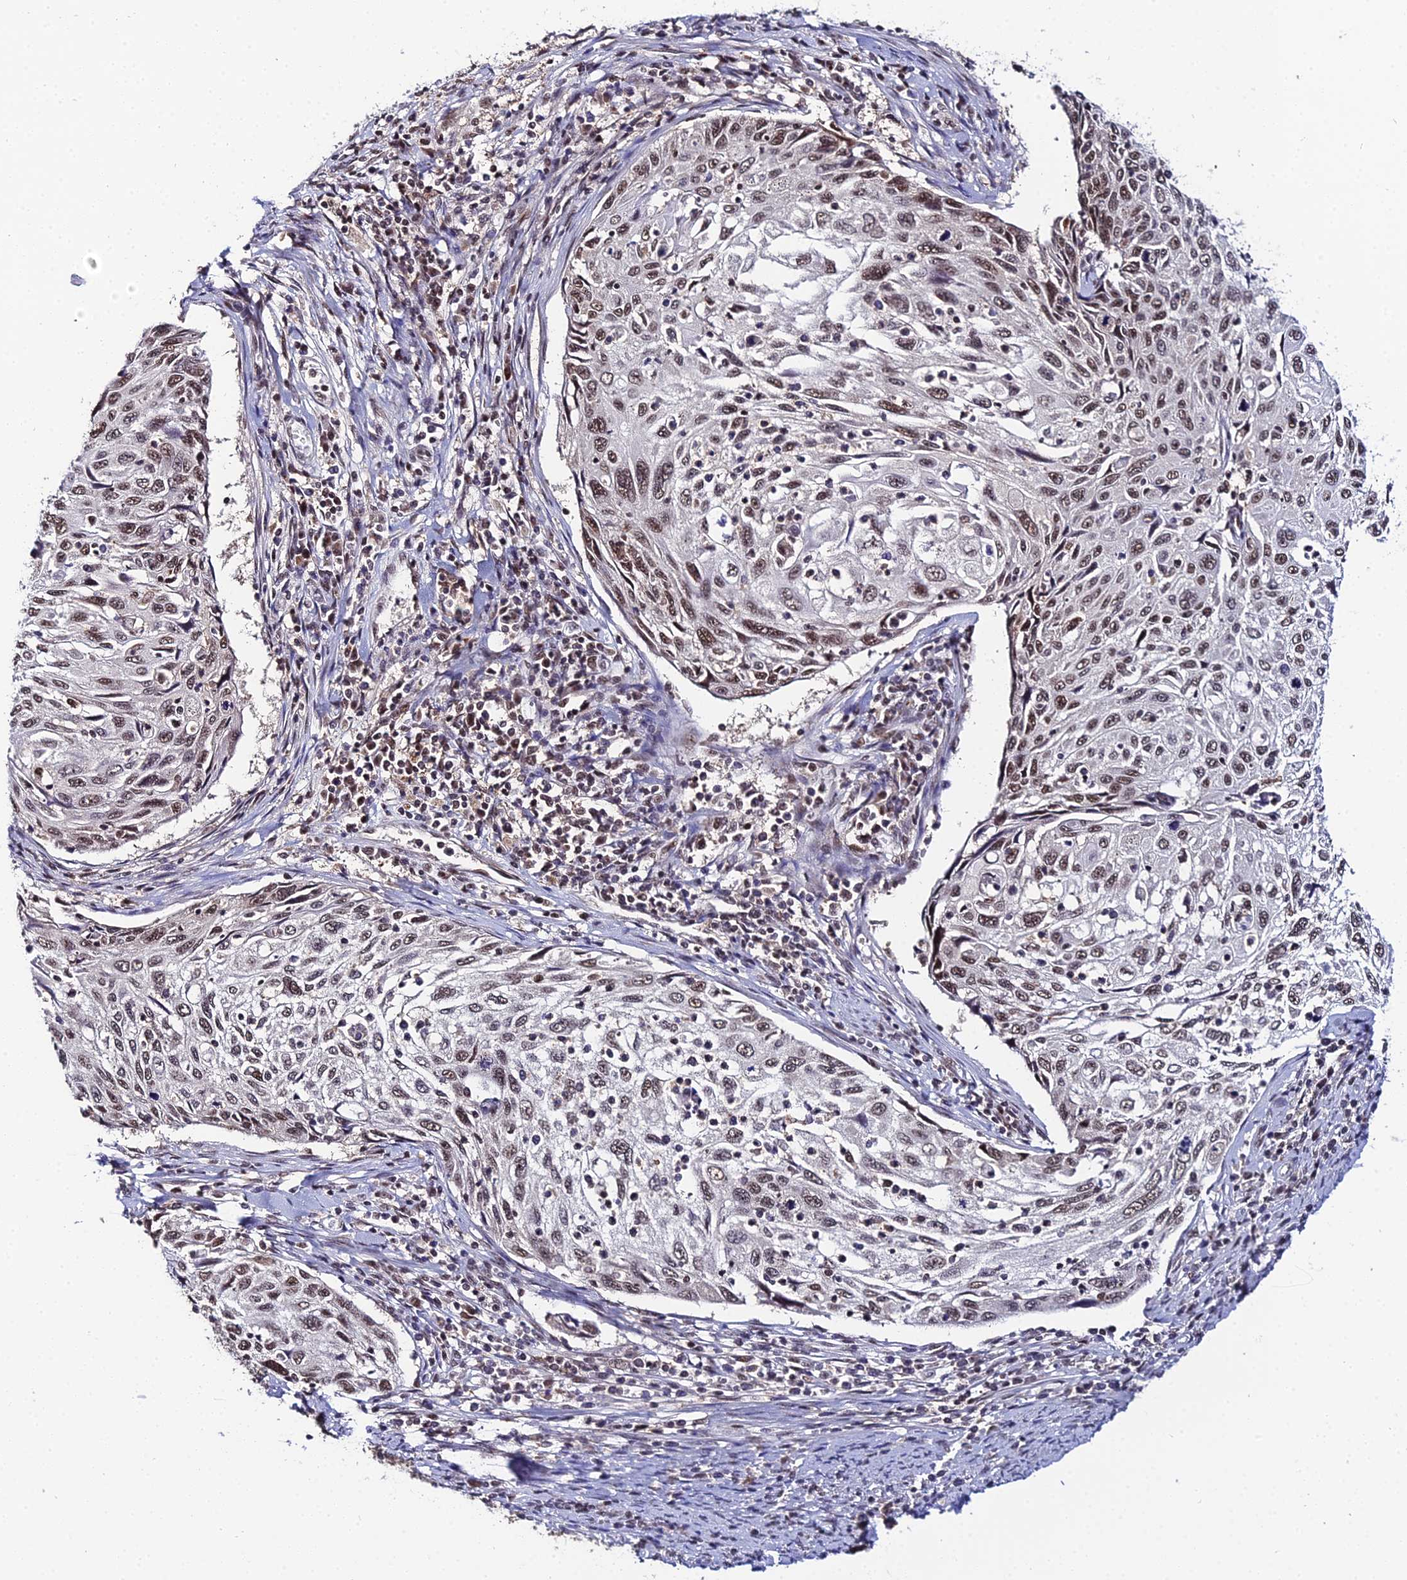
{"staining": {"intensity": "strong", "quantity": ">75%", "location": "nuclear"}, "tissue": "cervical cancer", "cell_type": "Tumor cells", "image_type": "cancer", "snomed": [{"axis": "morphology", "description": "Squamous cell carcinoma, NOS"}, {"axis": "topography", "description": "Cervix"}], "caption": "Immunohistochemistry (IHC) histopathology image of cervical cancer stained for a protein (brown), which demonstrates high levels of strong nuclear positivity in approximately >75% of tumor cells.", "gene": "EXOSC3", "patient": {"sex": "female", "age": 70}}